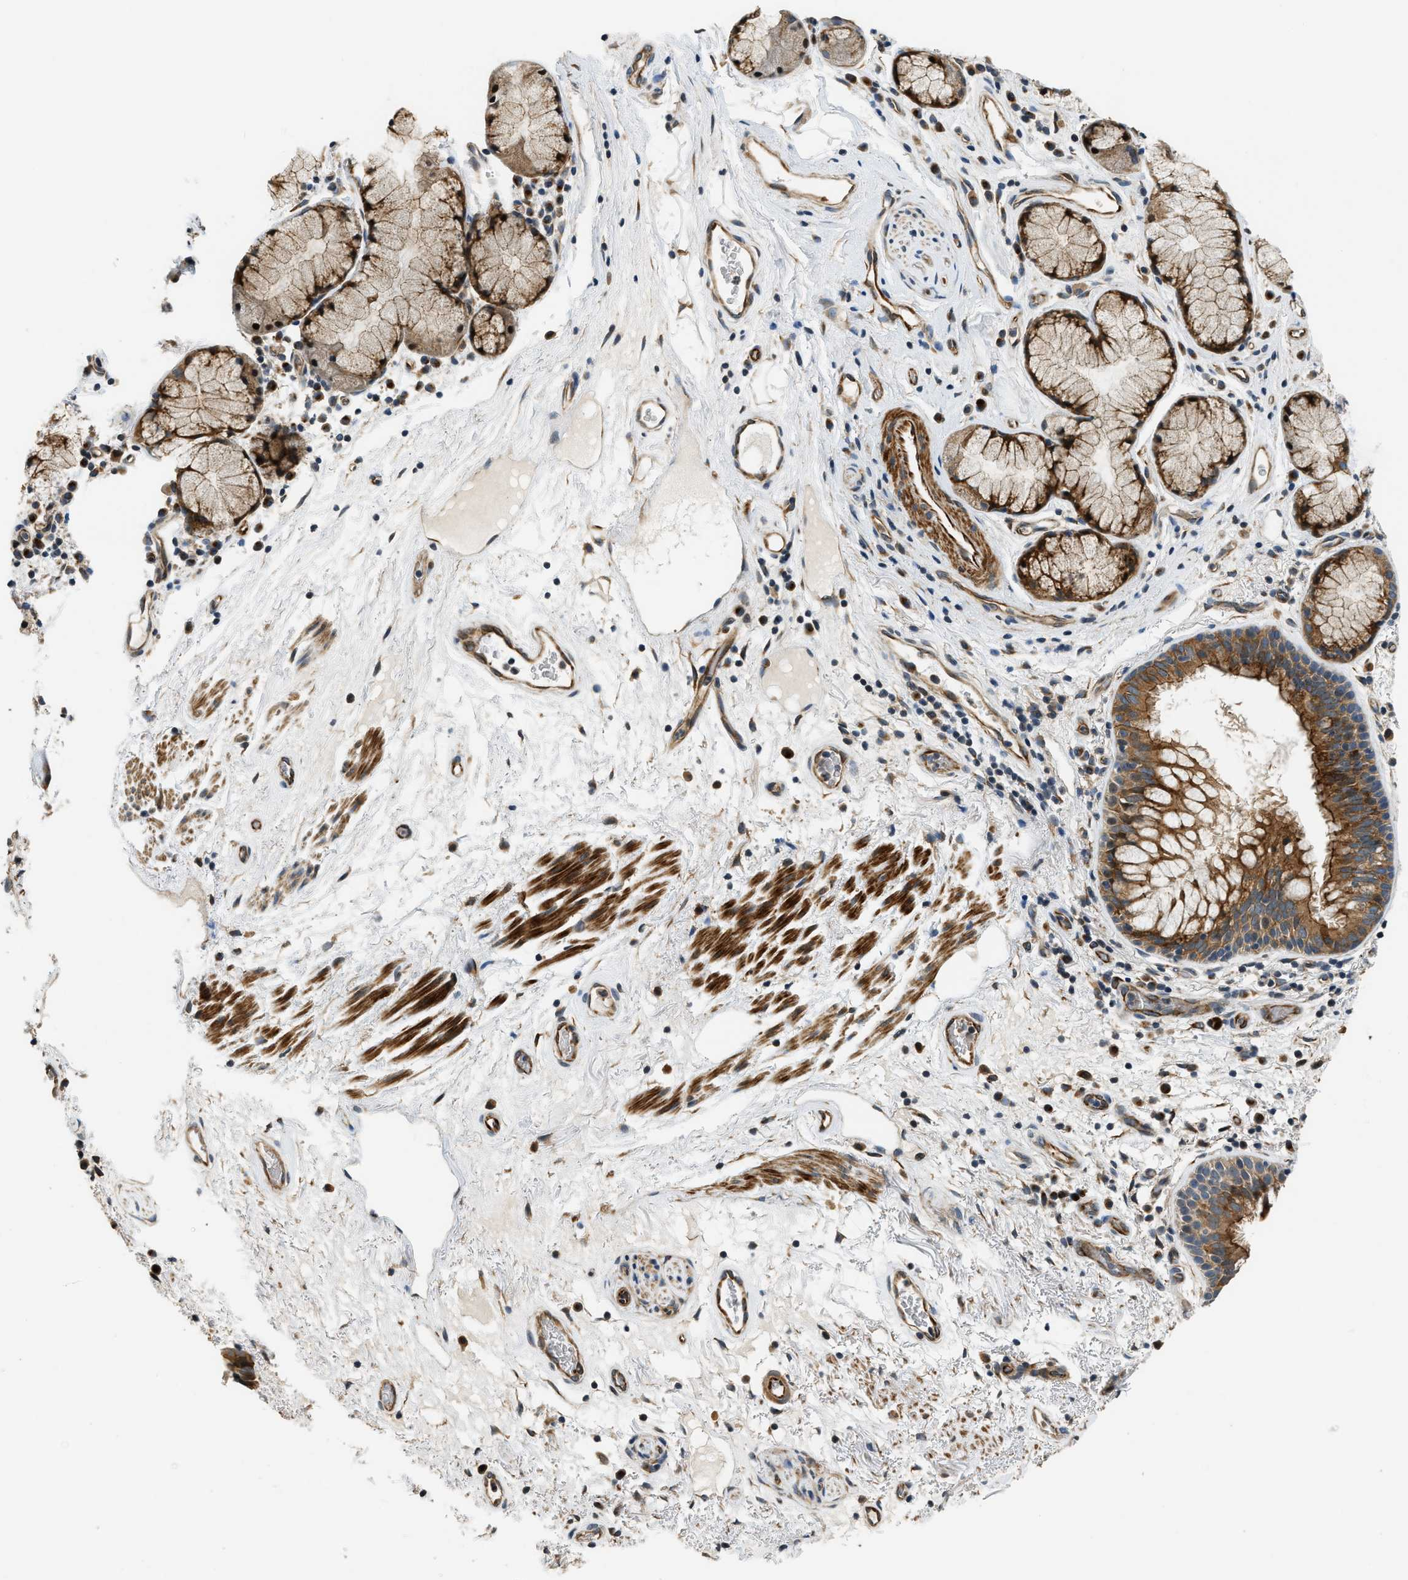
{"staining": {"intensity": "moderate", "quantity": ">75%", "location": "cytoplasmic/membranous,nuclear"}, "tissue": "bronchus", "cell_type": "Respiratory epithelial cells", "image_type": "normal", "snomed": [{"axis": "morphology", "description": "Normal tissue, NOS"}, {"axis": "morphology", "description": "Inflammation, NOS"}, {"axis": "topography", "description": "Cartilage tissue"}, {"axis": "topography", "description": "Bronchus"}], "caption": "A medium amount of moderate cytoplasmic/membranous,nuclear positivity is seen in approximately >75% of respiratory epithelial cells in benign bronchus.", "gene": "ALOX12", "patient": {"sex": "male", "age": 77}}